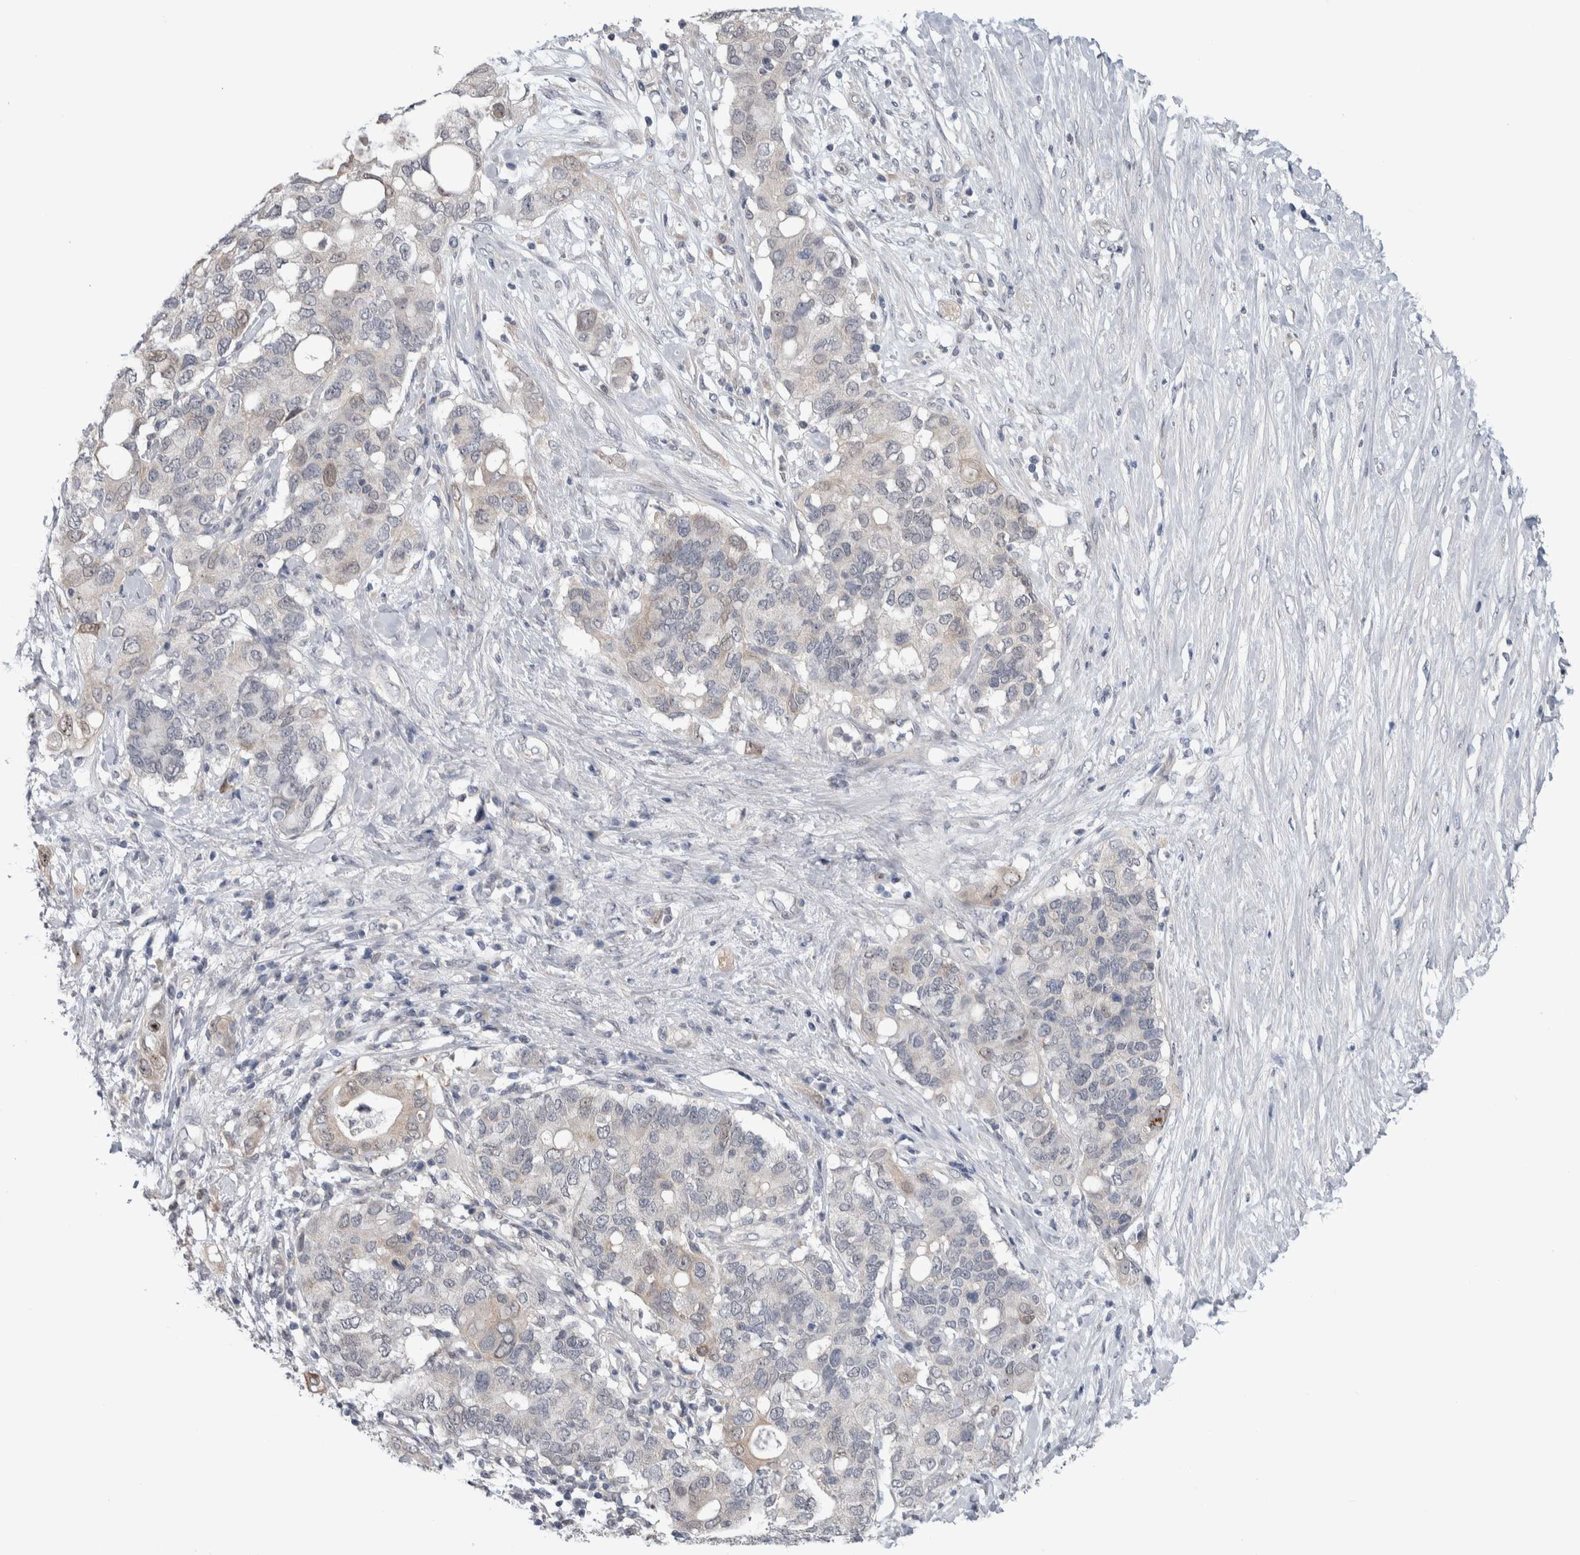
{"staining": {"intensity": "weak", "quantity": "<25%", "location": "cytoplasmic/membranous"}, "tissue": "pancreatic cancer", "cell_type": "Tumor cells", "image_type": "cancer", "snomed": [{"axis": "morphology", "description": "Adenocarcinoma, NOS"}, {"axis": "topography", "description": "Pancreas"}], "caption": "IHC image of human pancreatic cancer stained for a protein (brown), which demonstrates no expression in tumor cells.", "gene": "TAX1BP1", "patient": {"sex": "female", "age": 56}}